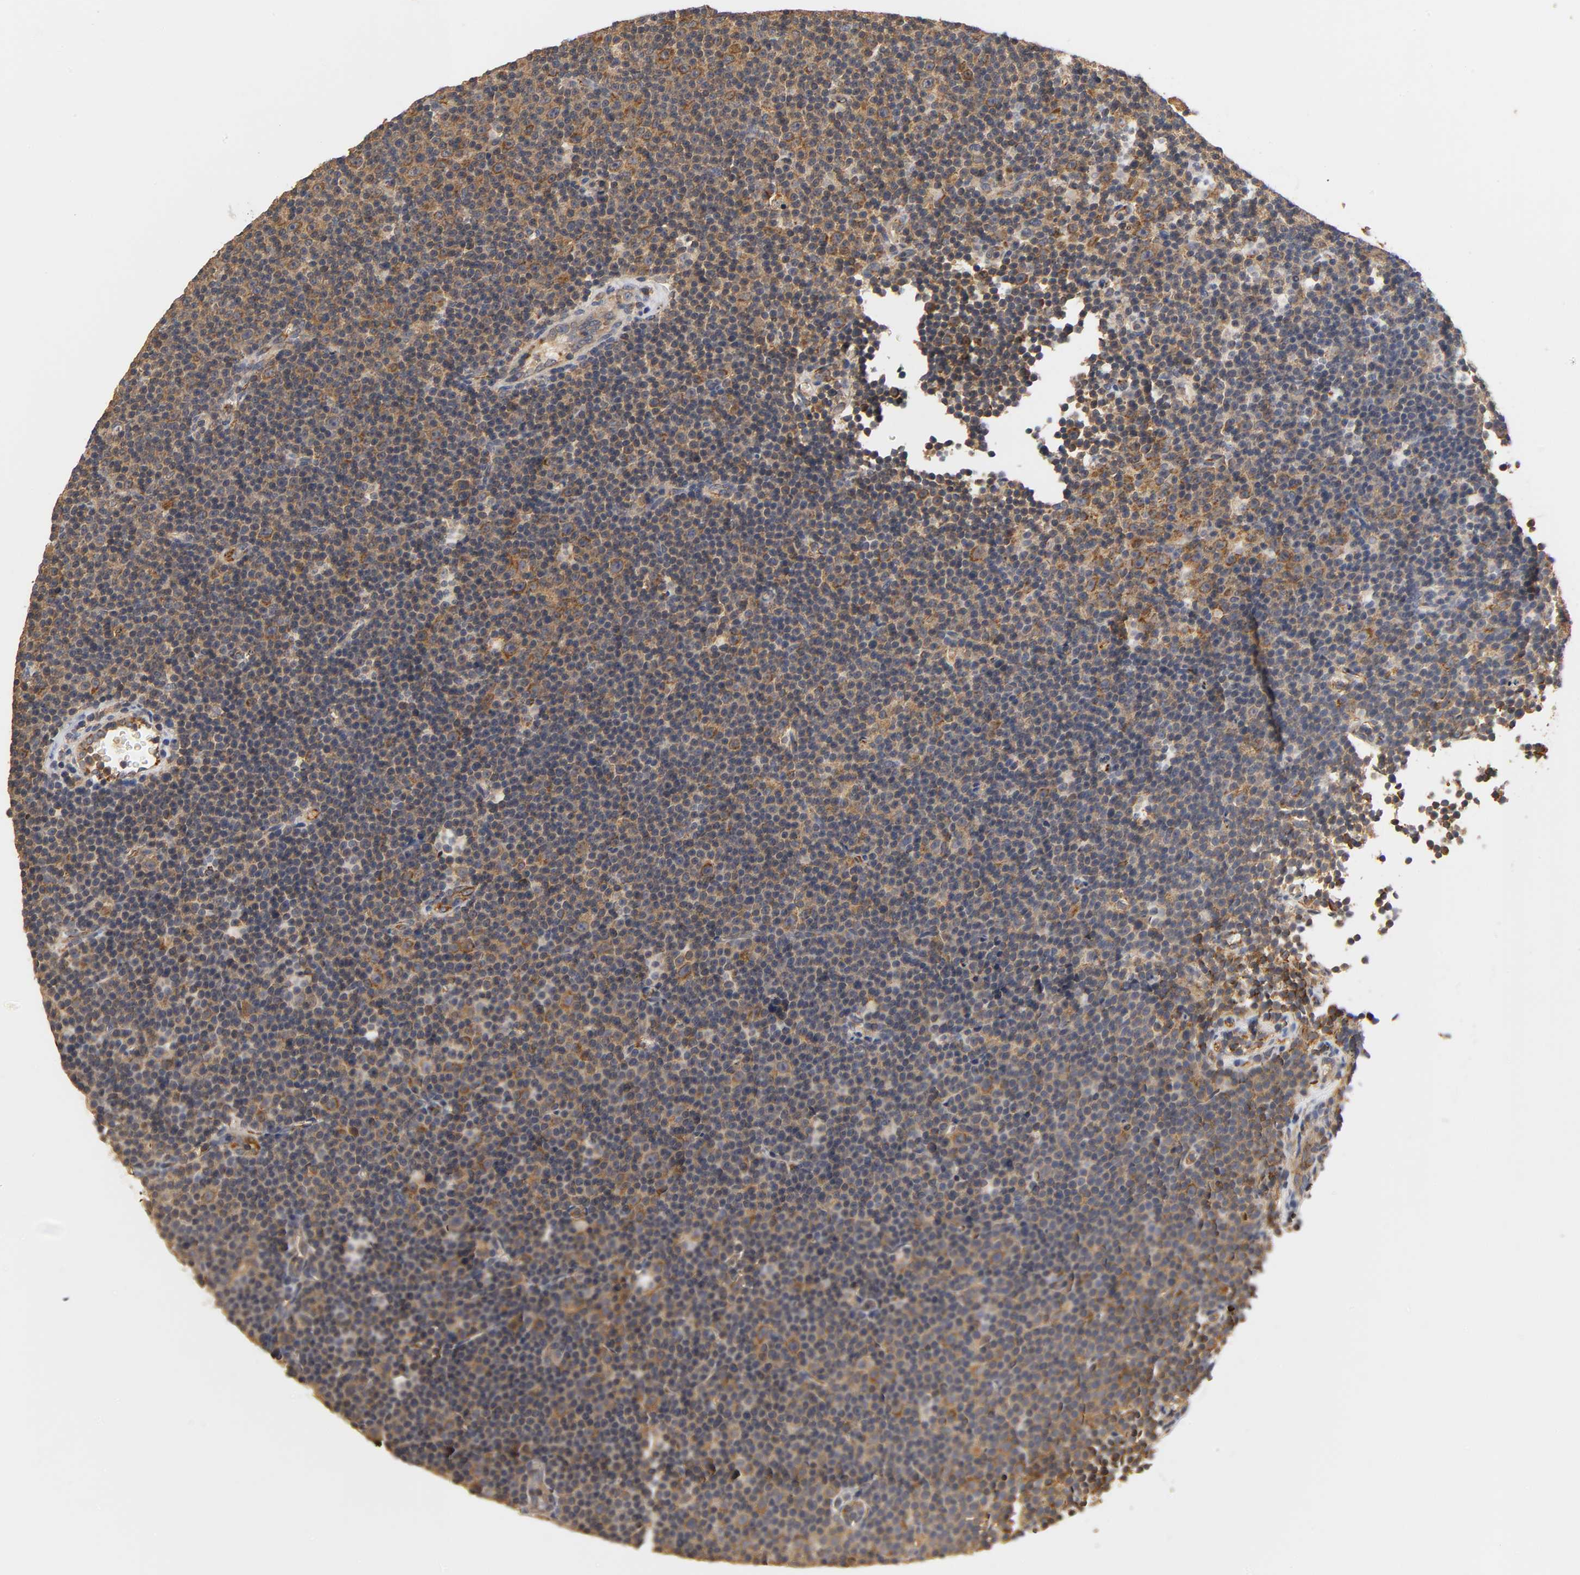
{"staining": {"intensity": "moderate", "quantity": ">75%", "location": "cytoplasmic/membranous"}, "tissue": "lymphoma", "cell_type": "Tumor cells", "image_type": "cancer", "snomed": [{"axis": "morphology", "description": "Malignant lymphoma, non-Hodgkin's type, Low grade"}, {"axis": "topography", "description": "Lymph node"}], "caption": "About >75% of tumor cells in human lymphoma demonstrate moderate cytoplasmic/membranous protein staining as visualized by brown immunohistochemical staining.", "gene": "SCAP", "patient": {"sex": "female", "age": 67}}